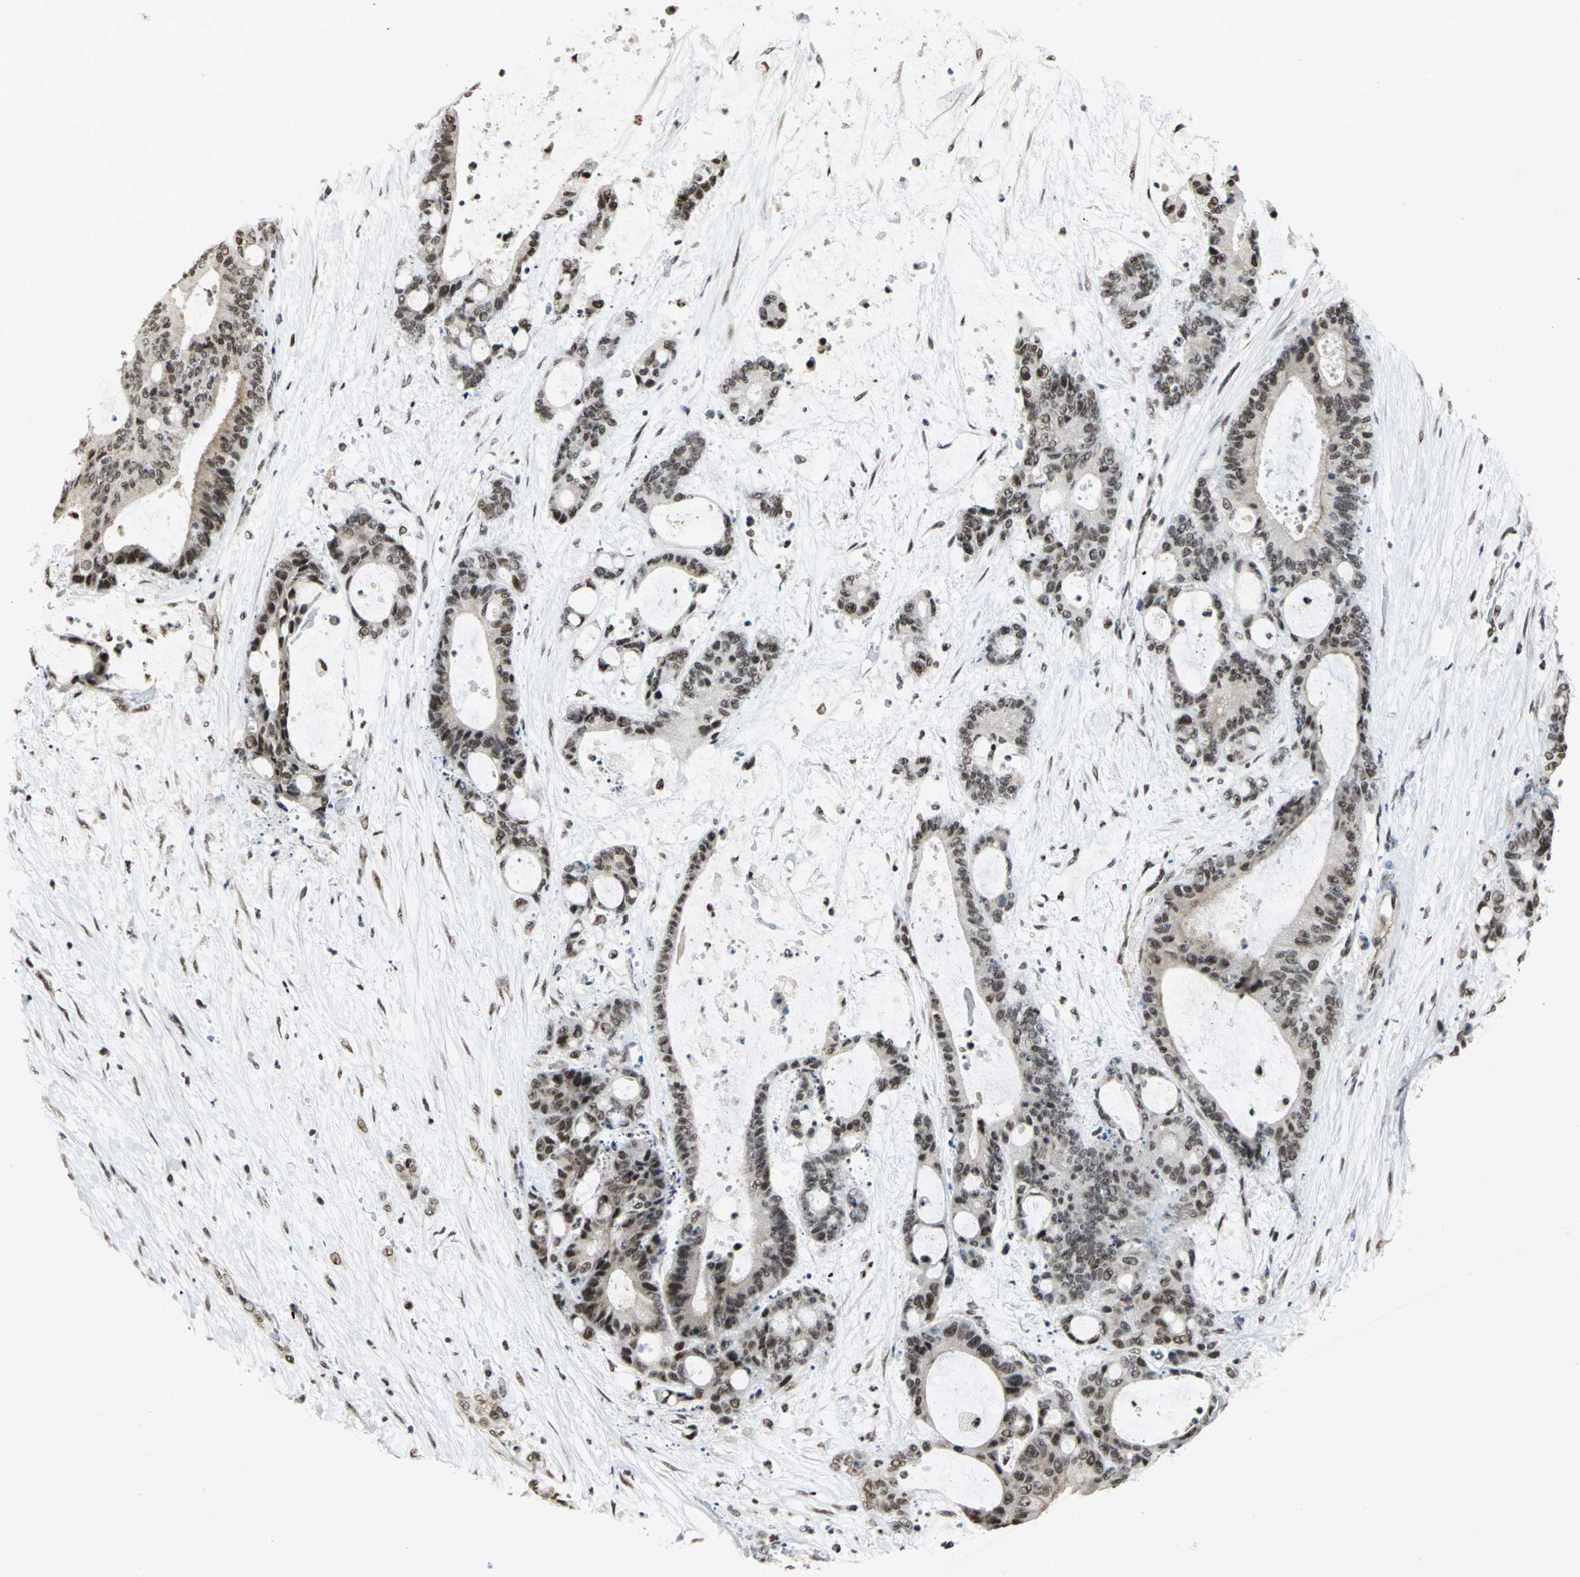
{"staining": {"intensity": "strong", "quantity": ">75%", "location": "nuclear"}, "tissue": "liver cancer", "cell_type": "Tumor cells", "image_type": "cancer", "snomed": [{"axis": "morphology", "description": "Cholangiocarcinoma"}, {"axis": "topography", "description": "Liver"}], "caption": "This is a photomicrograph of immunohistochemistry (IHC) staining of liver cancer (cholangiocarcinoma), which shows strong positivity in the nuclear of tumor cells.", "gene": "CCDC88C", "patient": {"sex": "female", "age": 73}}